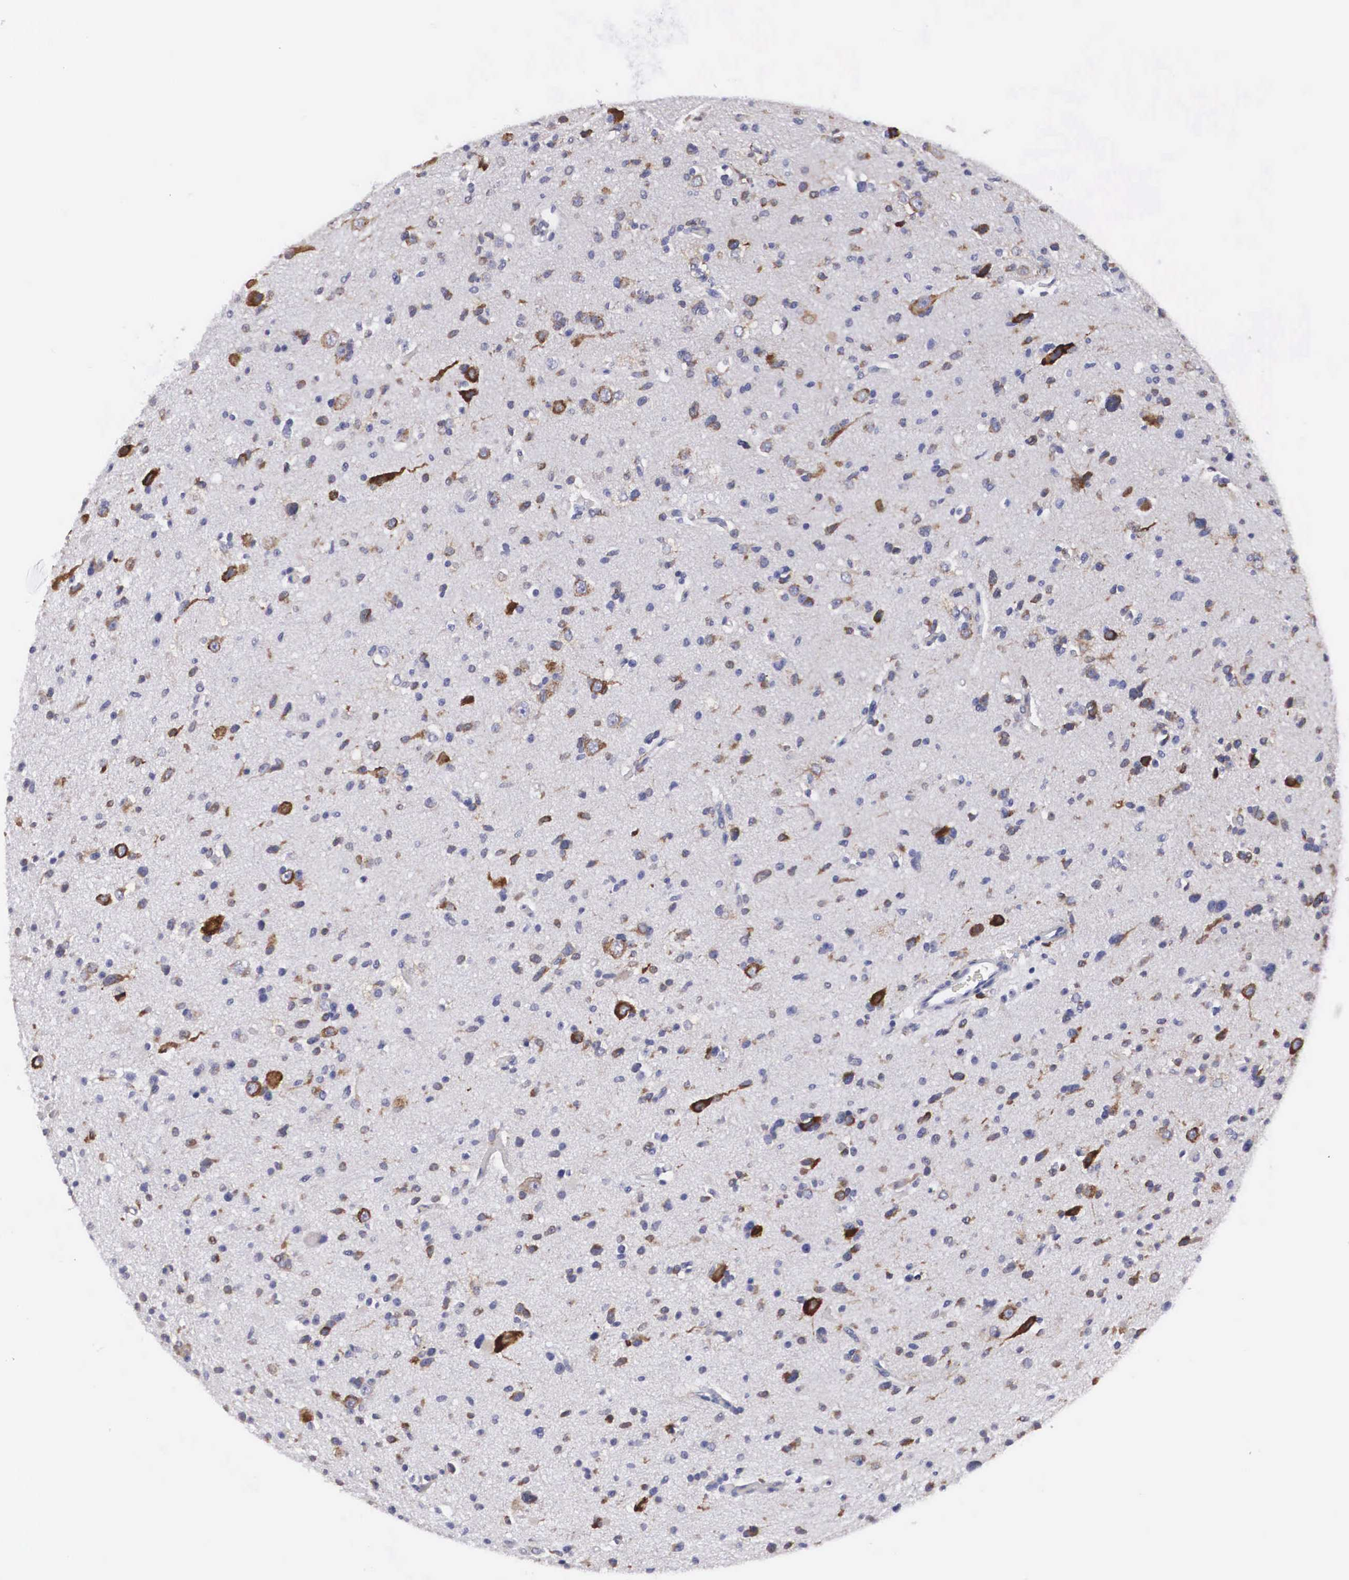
{"staining": {"intensity": "strong", "quantity": "<25%", "location": "cytoplasmic/membranous"}, "tissue": "glioma", "cell_type": "Tumor cells", "image_type": "cancer", "snomed": [{"axis": "morphology", "description": "Glioma, malignant, Low grade"}, {"axis": "topography", "description": "Brain"}], "caption": "Protein staining of glioma tissue reveals strong cytoplasmic/membranous expression in about <25% of tumor cells.", "gene": "ARMCX3", "patient": {"sex": "female", "age": 46}}